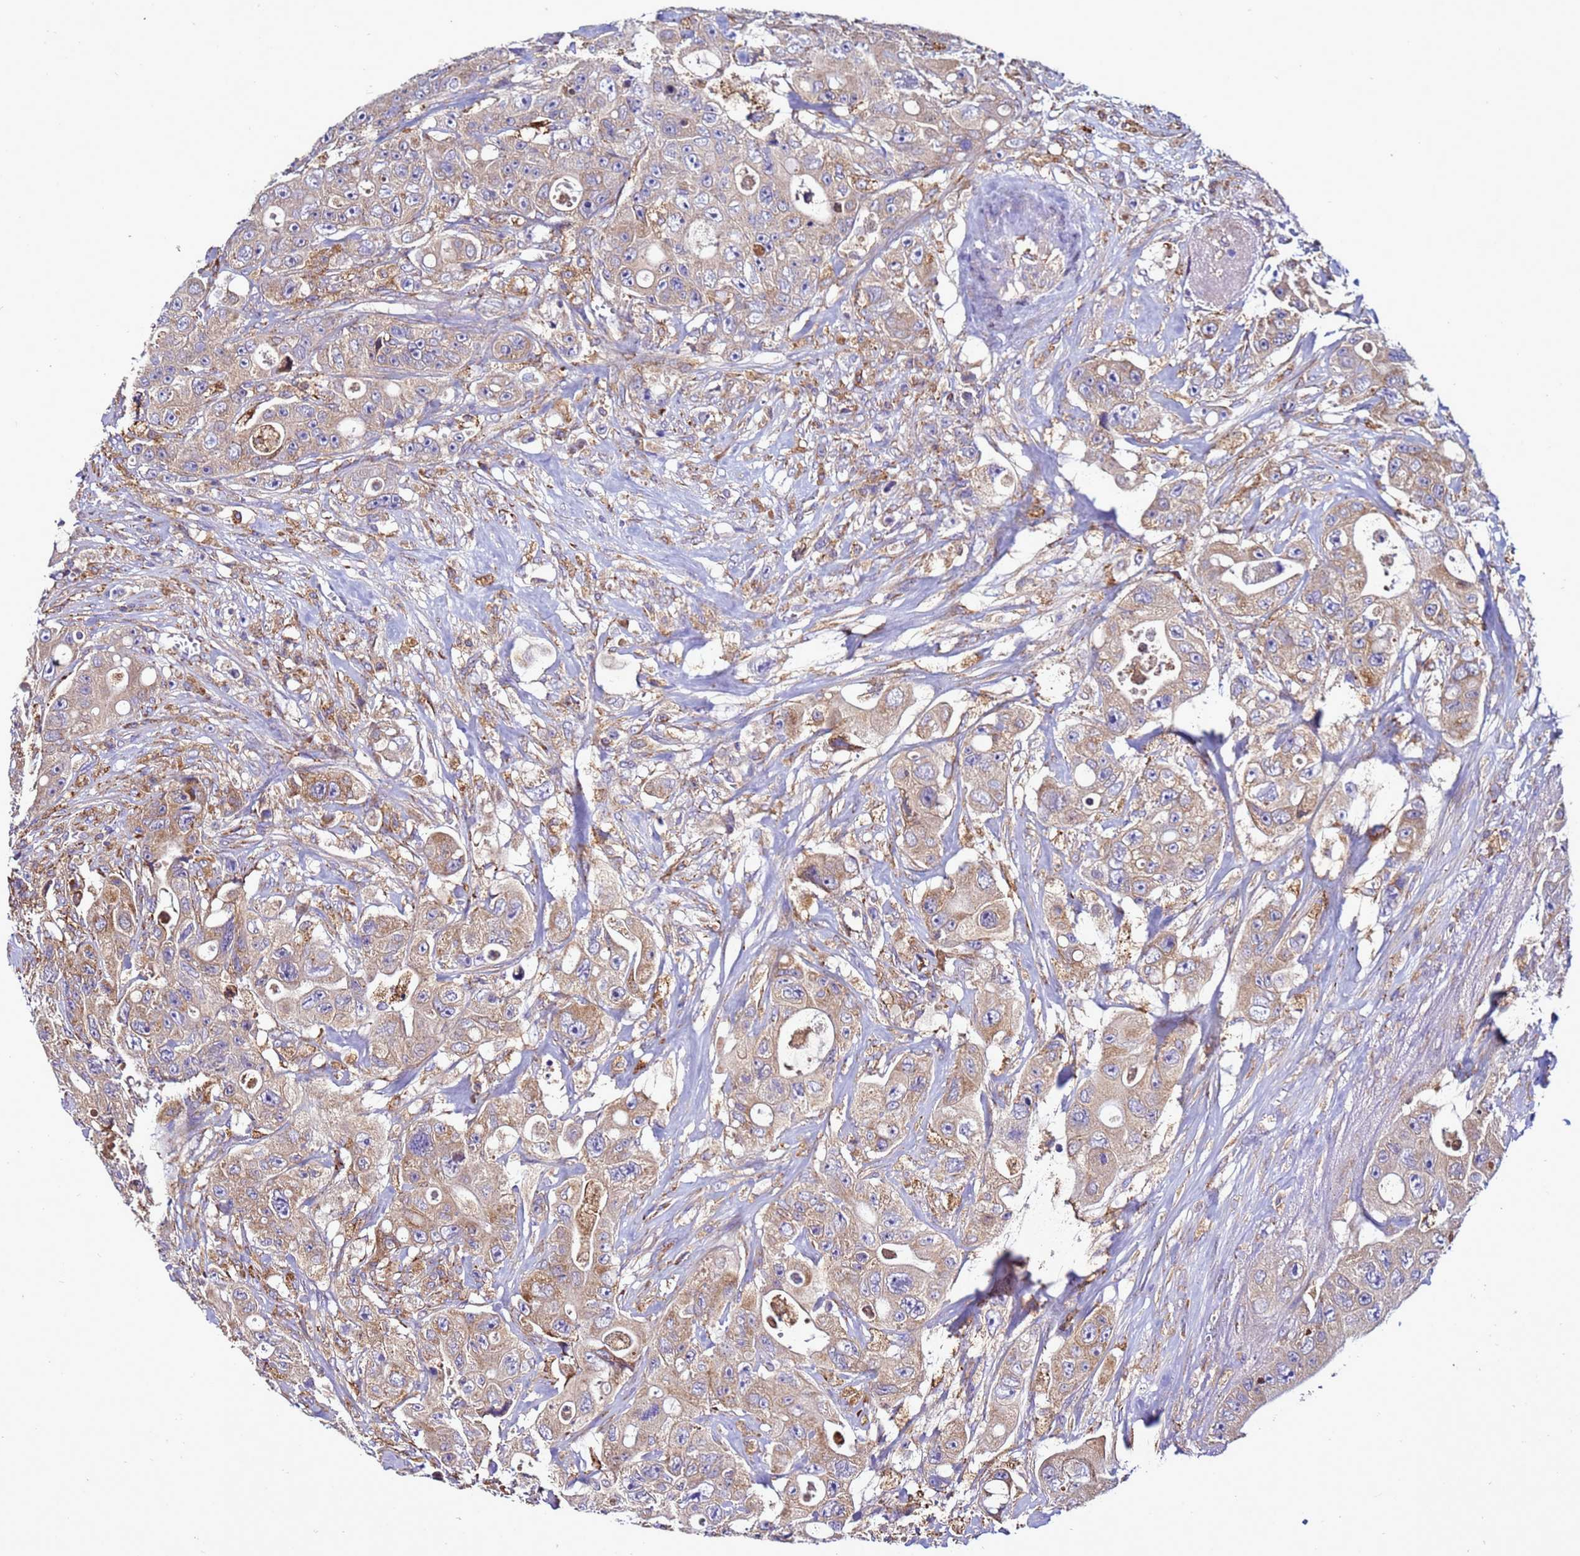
{"staining": {"intensity": "moderate", "quantity": "25%-75%", "location": "cytoplasmic/membranous"}, "tissue": "colorectal cancer", "cell_type": "Tumor cells", "image_type": "cancer", "snomed": [{"axis": "morphology", "description": "Adenocarcinoma, NOS"}, {"axis": "topography", "description": "Colon"}], "caption": "Immunohistochemical staining of colorectal cancer demonstrates medium levels of moderate cytoplasmic/membranous protein positivity in approximately 25%-75% of tumor cells.", "gene": "ANTKMT", "patient": {"sex": "female", "age": 46}}